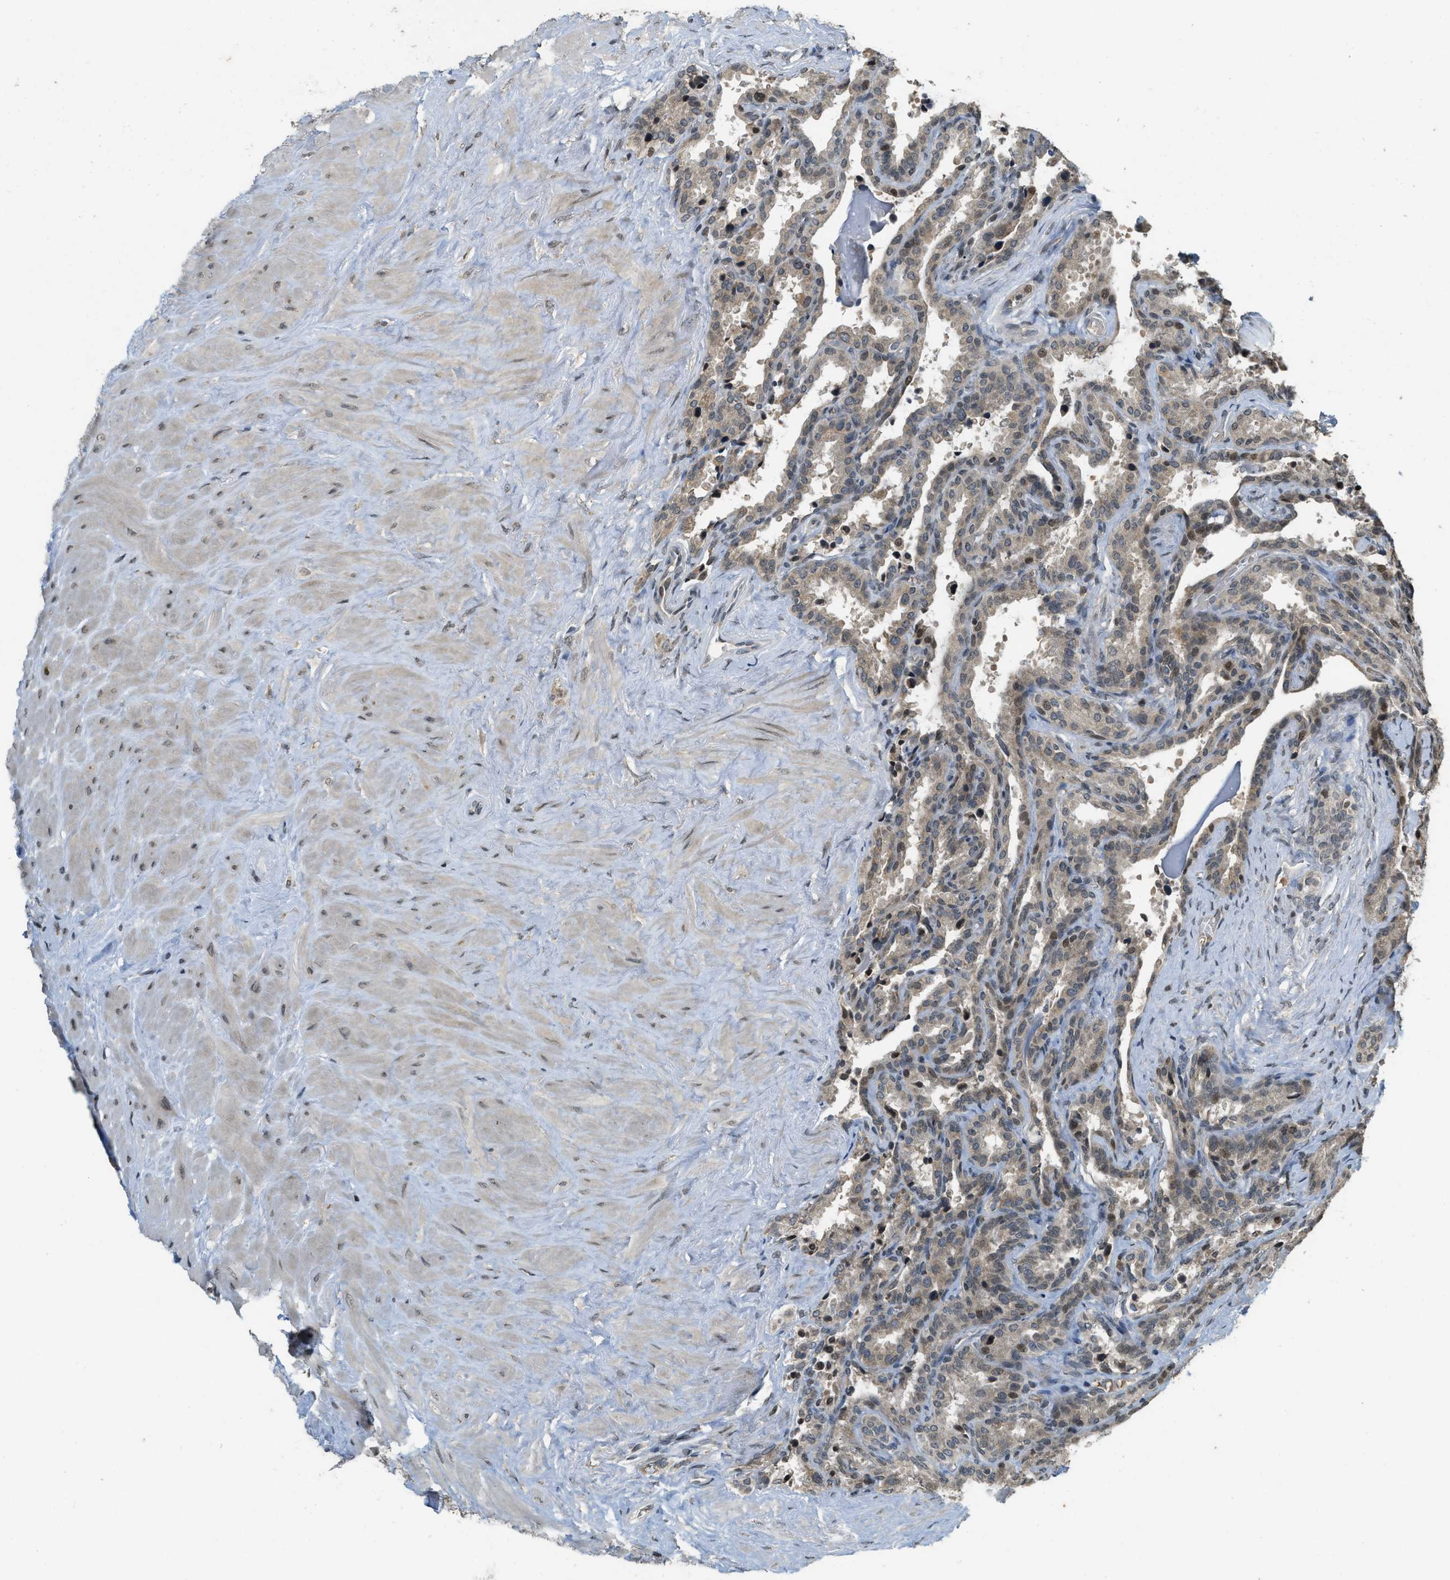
{"staining": {"intensity": "weak", "quantity": "25%-75%", "location": "cytoplasmic/membranous"}, "tissue": "seminal vesicle", "cell_type": "Glandular cells", "image_type": "normal", "snomed": [{"axis": "morphology", "description": "Normal tissue, NOS"}, {"axis": "topography", "description": "Seminal veicle"}], "caption": "Brown immunohistochemical staining in unremarkable human seminal vesicle demonstrates weak cytoplasmic/membranous positivity in approximately 25%-75% of glandular cells. (Brightfield microscopy of DAB IHC at high magnification).", "gene": "SIAH1", "patient": {"sex": "male", "age": 46}}